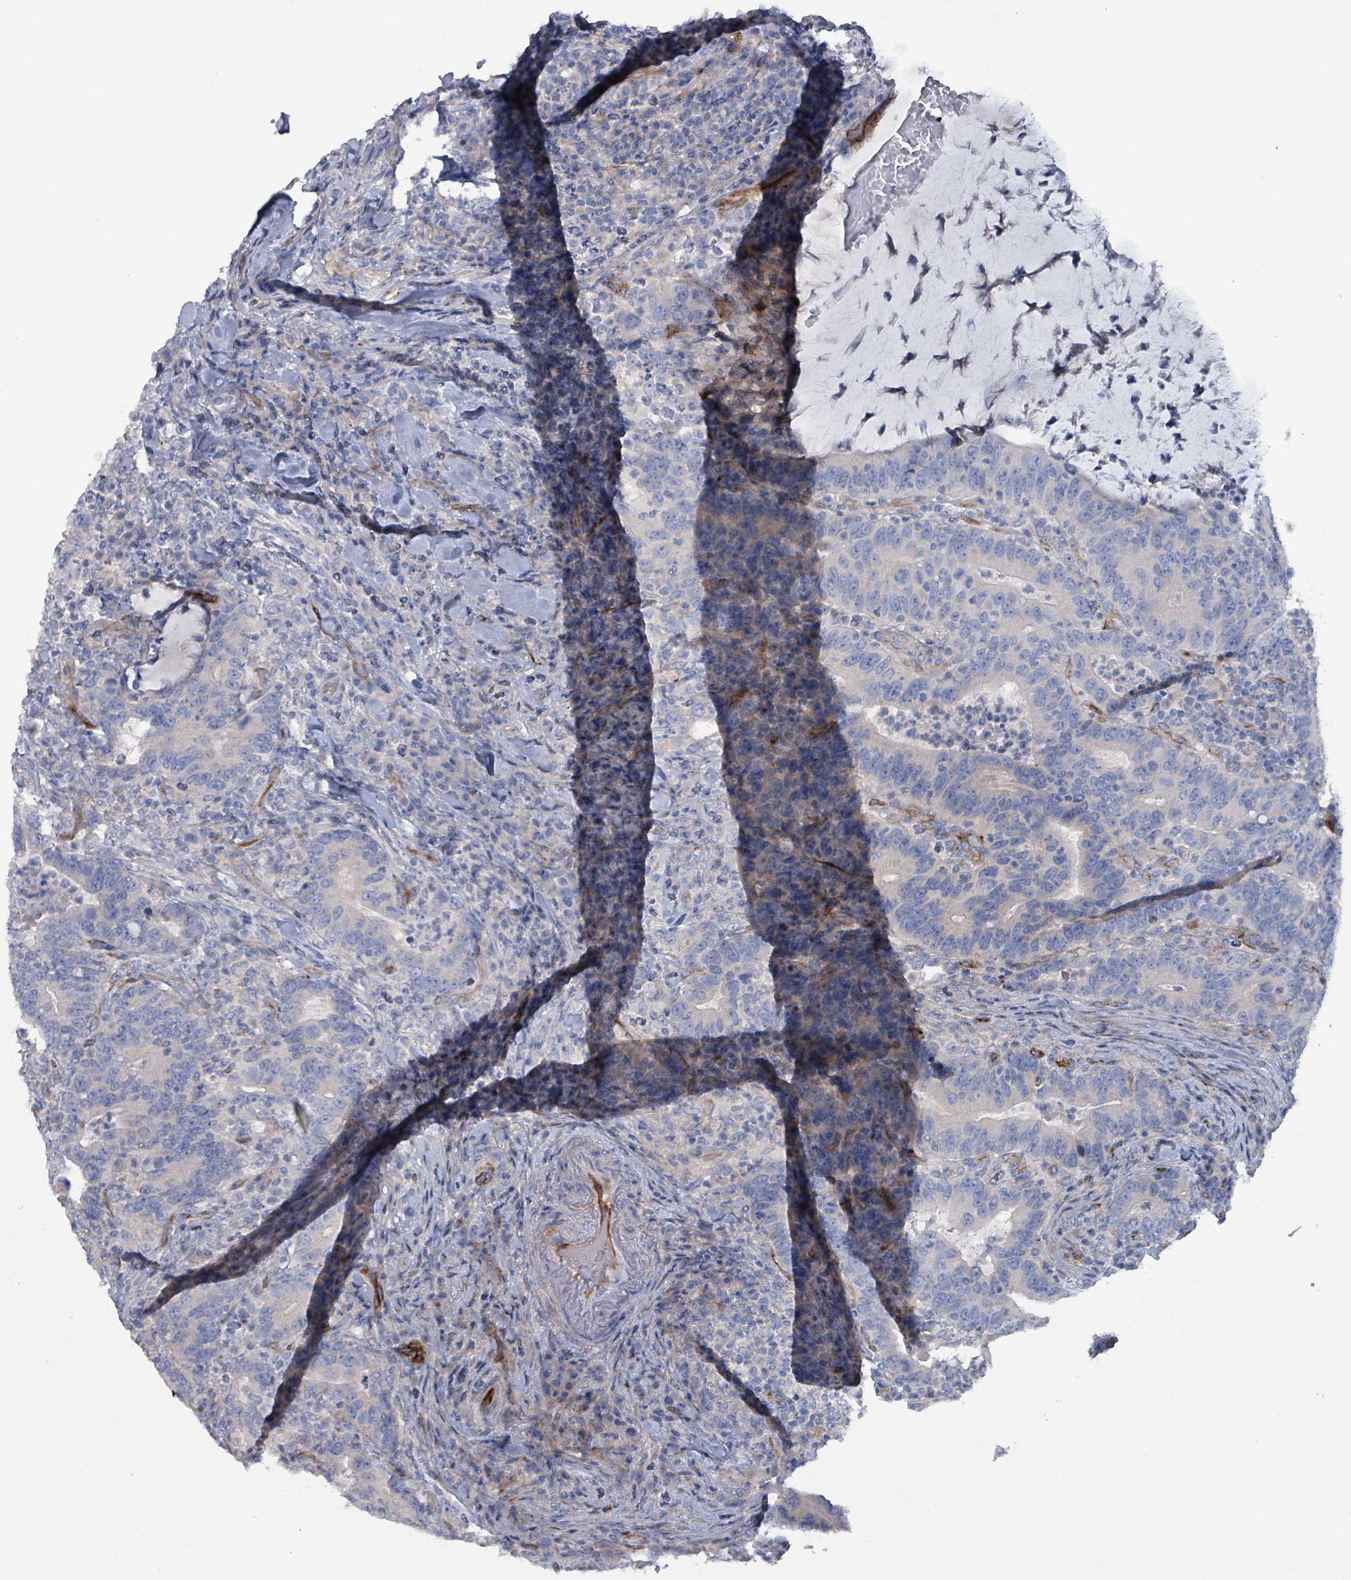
{"staining": {"intensity": "negative", "quantity": "none", "location": "none"}, "tissue": "colorectal cancer", "cell_type": "Tumor cells", "image_type": "cancer", "snomed": [{"axis": "morphology", "description": "Adenocarcinoma, NOS"}, {"axis": "topography", "description": "Colon"}], "caption": "The histopathology image displays no significant staining in tumor cells of adenocarcinoma (colorectal). Brightfield microscopy of IHC stained with DAB (brown) and hematoxylin (blue), captured at high magnification.", "gene": "TAAR5", "patient": {"sex": "female", "age": 66}}